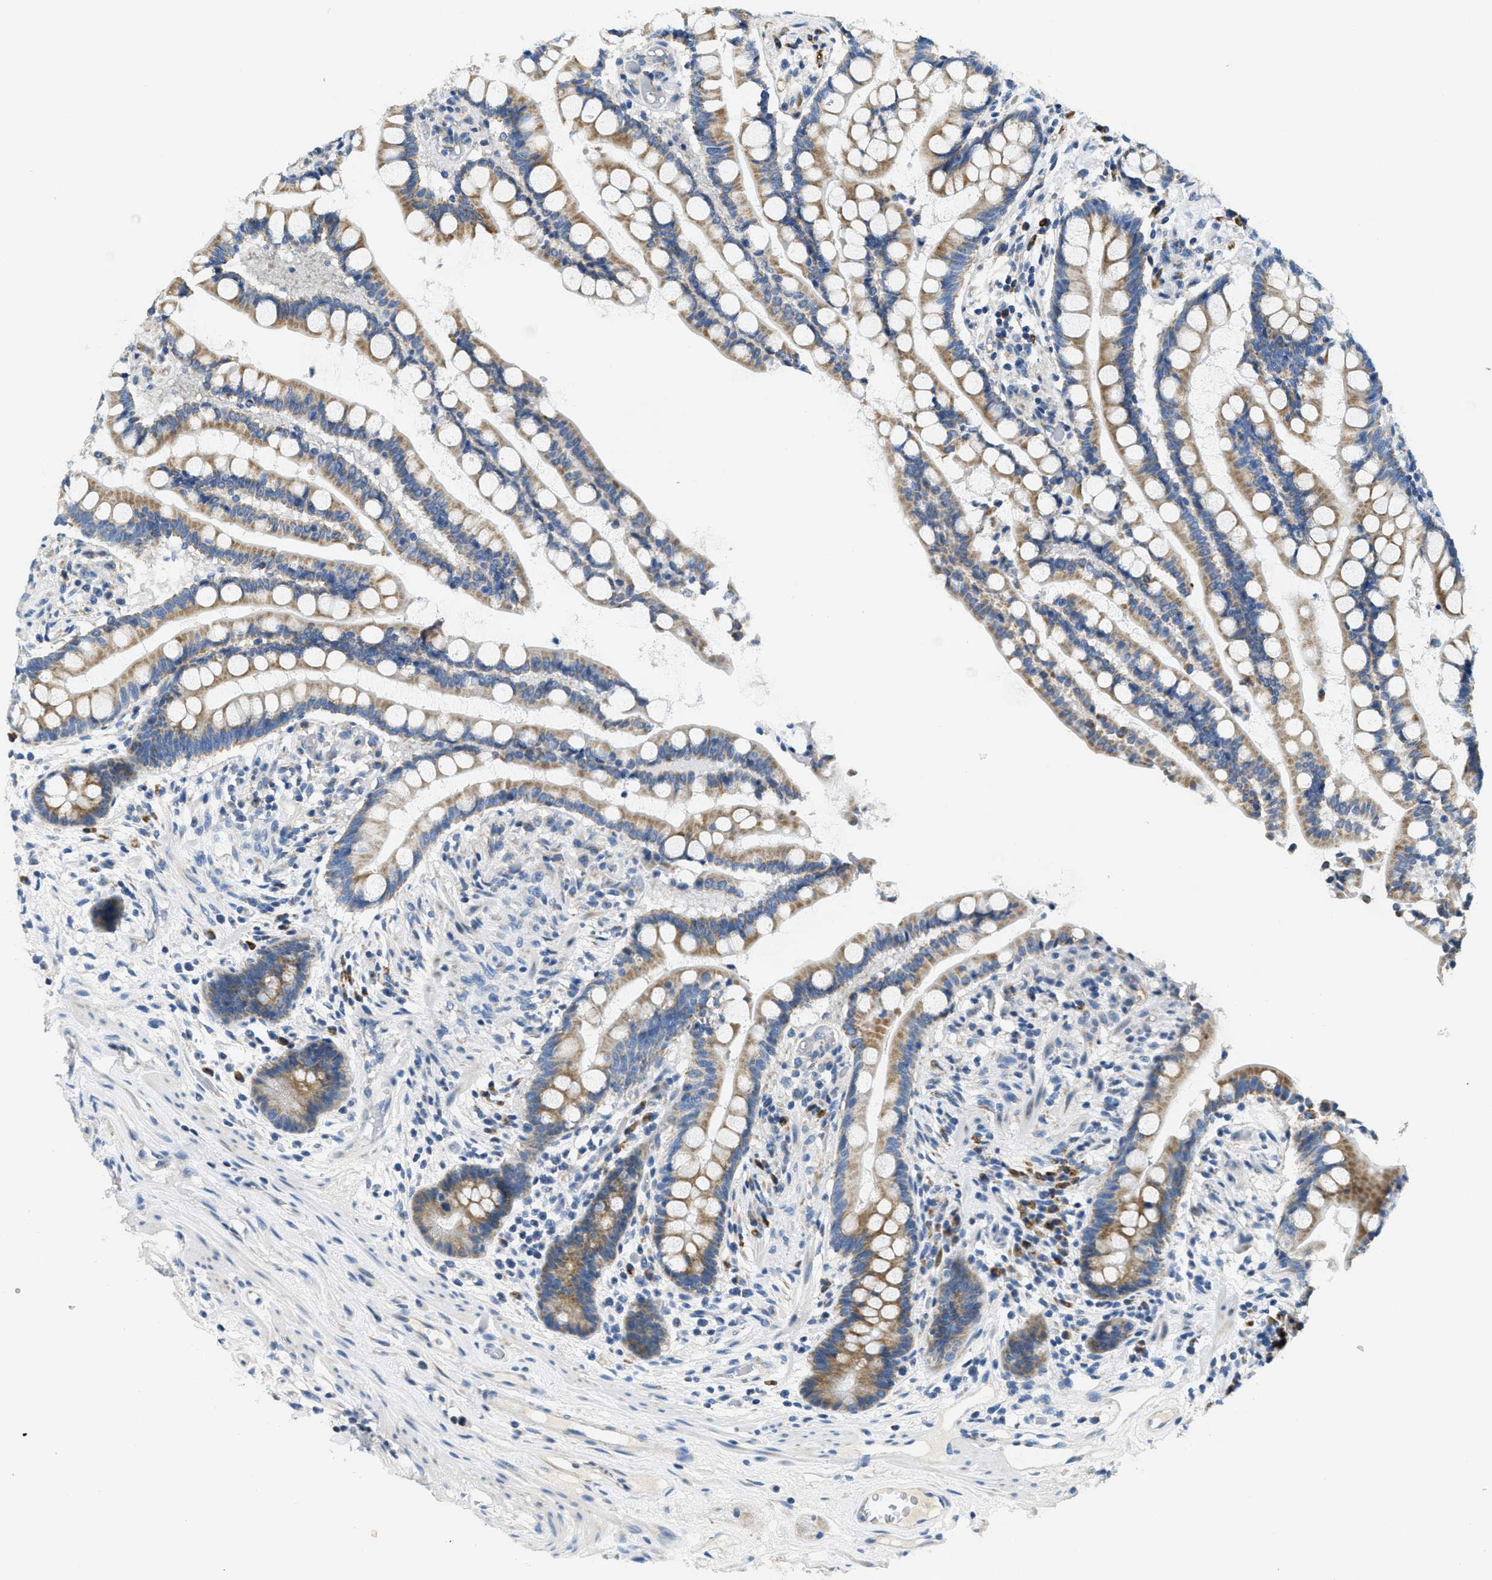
{"staining": {"intensity": "negative", "quantity": "none", "location": "none"}, "tissue": "colon", "cell_type": "Endothelial cells", "image_type": "normal", "snomed": [{"axis": "morphology", "description": "Normal tissue, NOS"}, {"axis": "topography", "description": "Colon"}], "caption": "Immunohistochemistry (IHC) of benign human colon shows no staining in endothelial cells.", "gene": "CA4", "patient": {"sex": "male", "age": 73}}